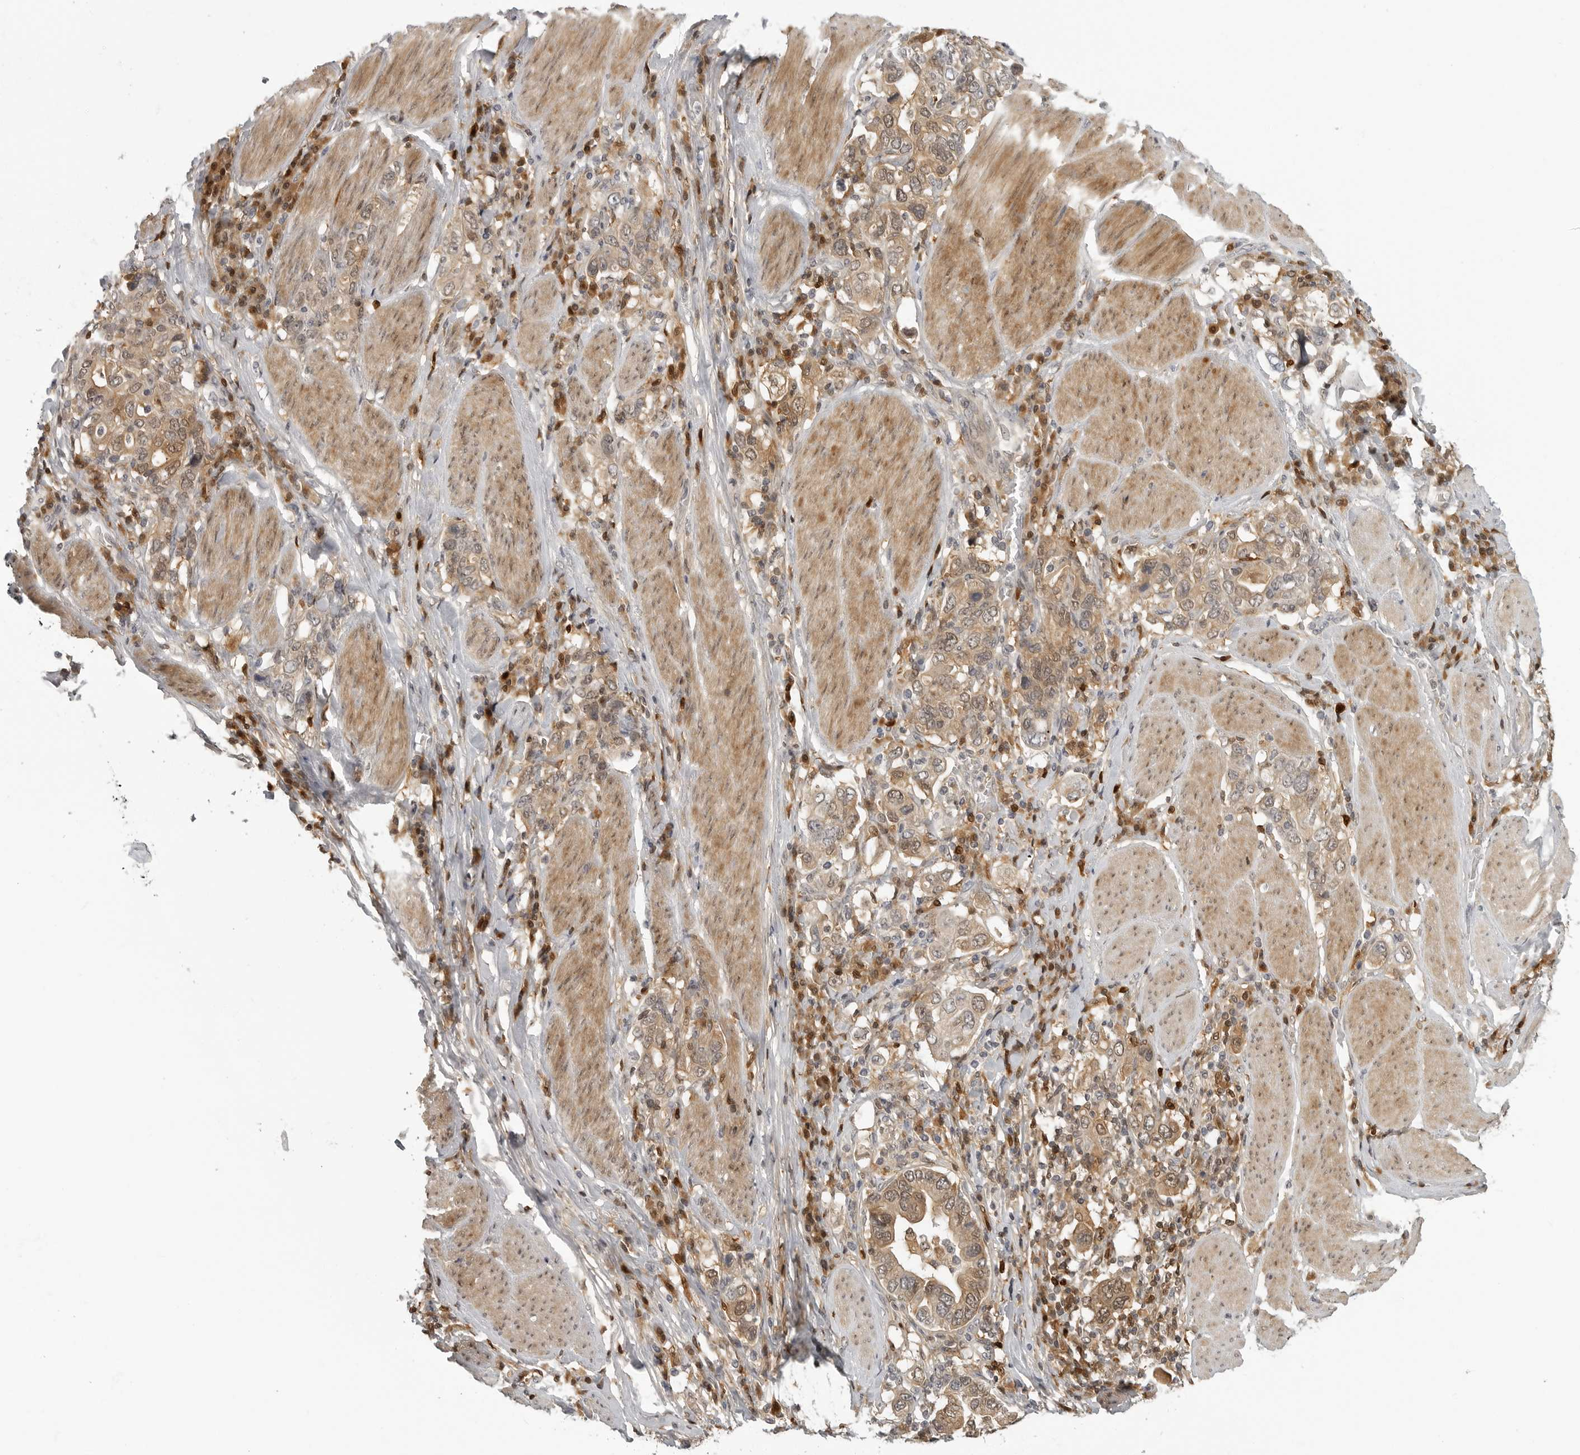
{"staining": {"intensity": "weak", "quantity": ">75%", "location": "cytoplasmic/membranous,nuclear"}, "tissue": "stomach cancer", "cell_type": "Tumor cells", "image_type": "cancer", "snomed": [{"axis": "morphology", "description": "Adenocarcinoma, NOS"}, {"axis": "topography", "description": "Stomach, upper"}], "caption": "Tumor cells show weak cytoplasmic/membranous and nuclear staining in approximately >75% of cells in stomach cancer.", "gene": "CTIF", "patient": {"sex": "male", "age": 62}}